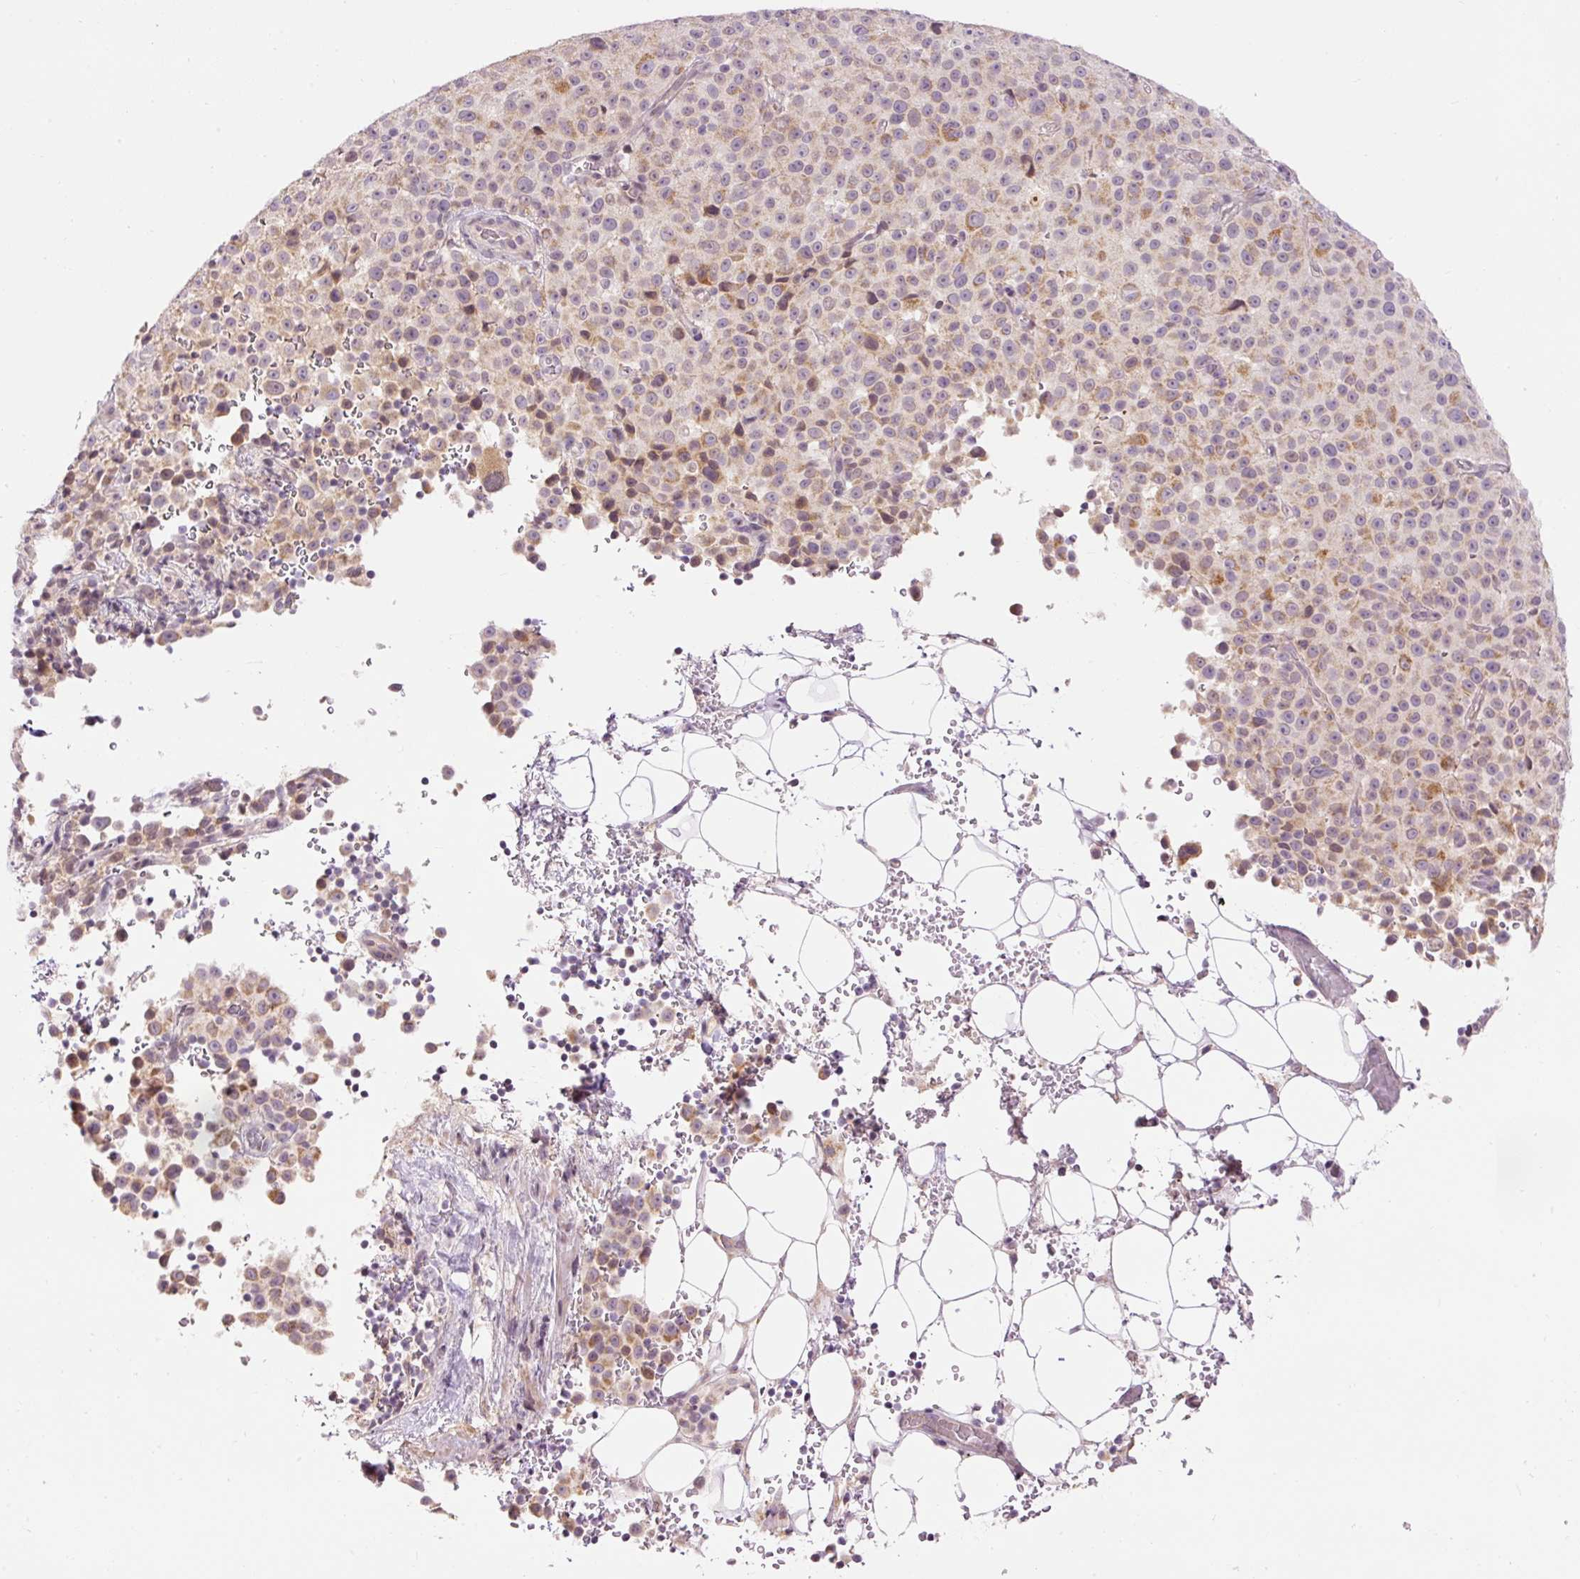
{"staining": {"intensity": "weak", "quantity": ">75%", "location": "cytoplasmic/membranous"}, "tissue": "melanoma", "cell_type": "Tumor cells", "image_type": "cancer", "snomed": [{"axis": "morphology", "description": "Malignant melanoma, Metastatic site"}, {"axis": "topography", "description": "Skin"}, {"axis": "topography", "description": "Lymph node"}], "caption": "The immunohistochemical stain highlights weak cytoplasmic/membranous expression in tumor cells of malignant melanoma (metastatic site) tissue.", "gene": "ABHD11", "patient": {"sex": "male", "age": 66}}